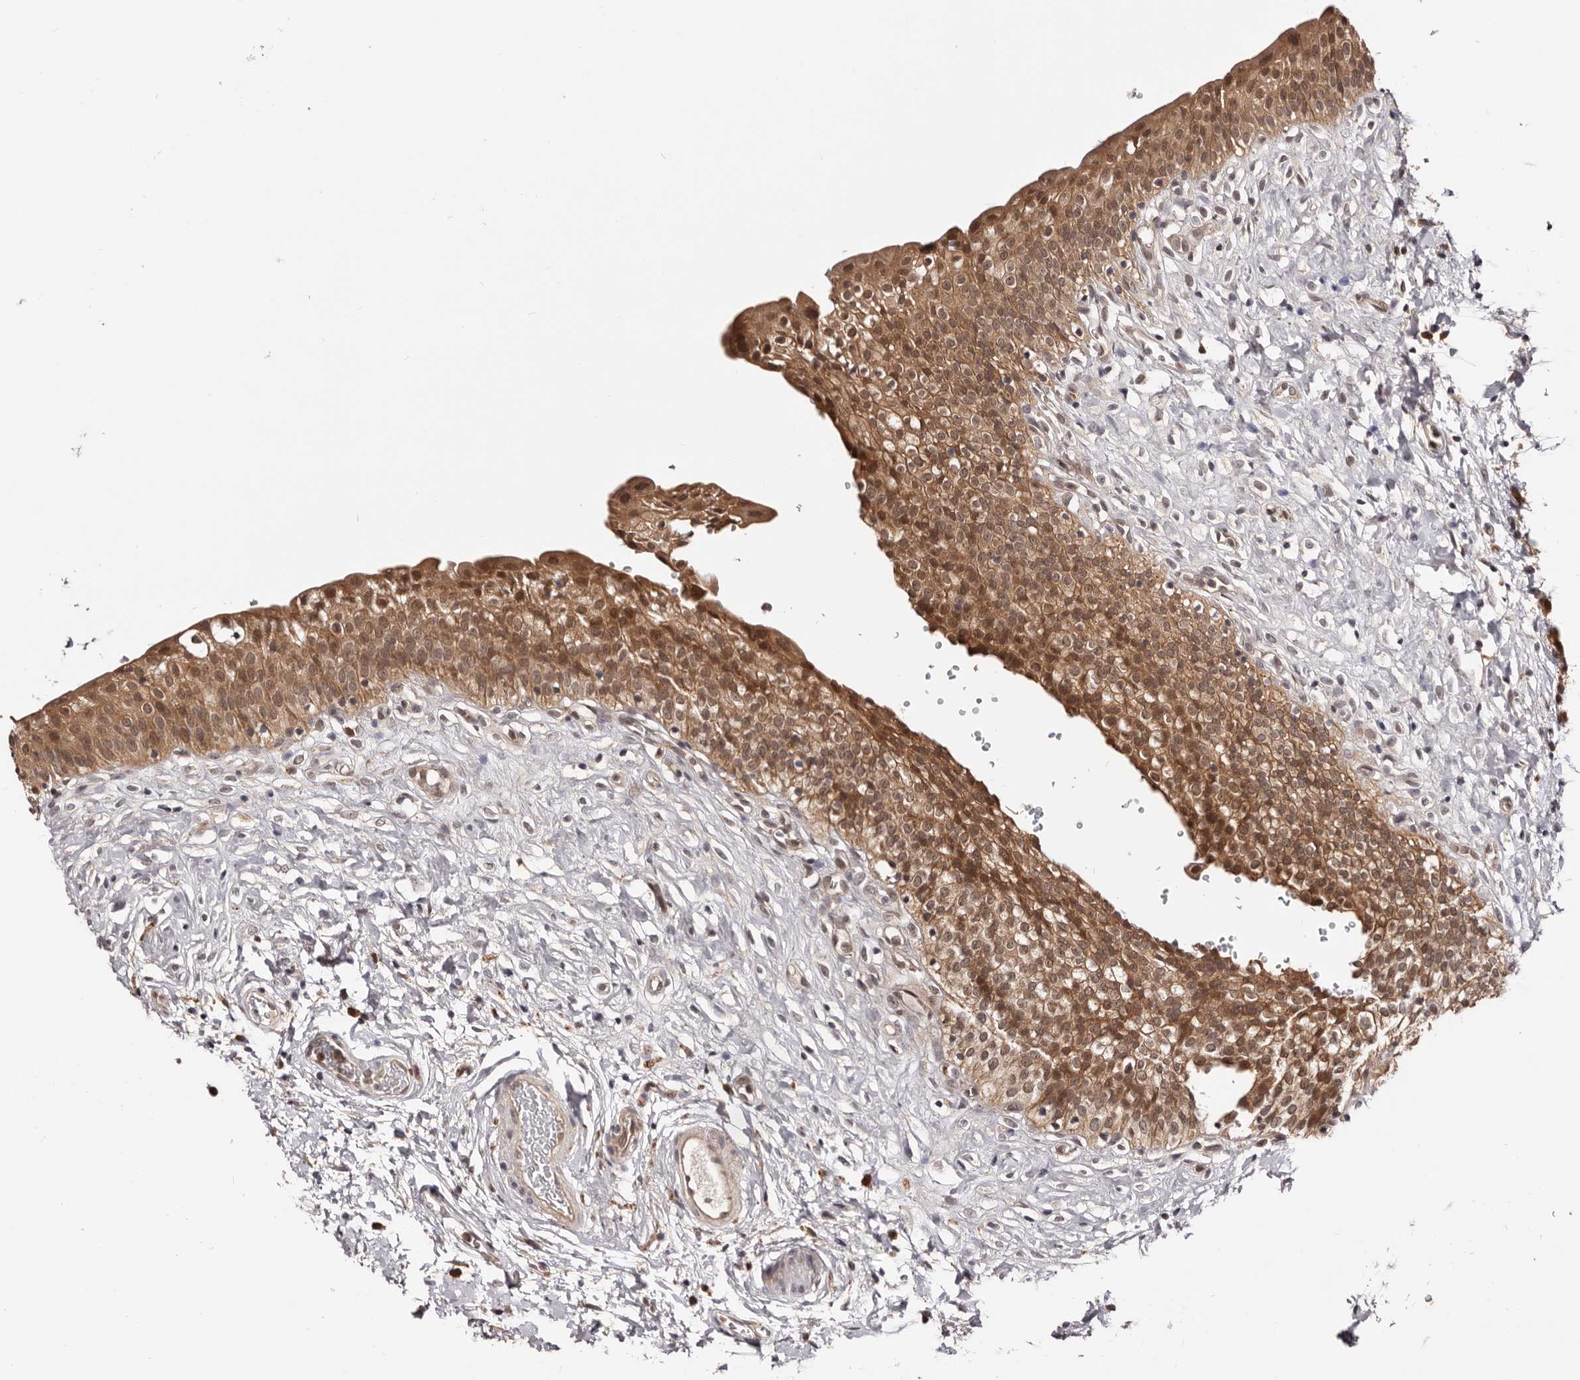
{"staining": {"intensity": "moderate", "quantity": ">75%", "location": "cytoplasmic/membranous"}, "tissue": "urinary bladder", "cell_type": "Urothelial cells", "image_type": "normal", "snomed": [{"axis": "morphology", "description": "Normal tissue, NOS"}, {"axis": "topography", "description": "Urinary bladder"}], "caption": "This micrograph demonstrates IHC staining of benign human urinary bladder, with medium moderate cytoplasmic/membranous expression in about >75% of urothelial cells.", "gene": "MDP1", "patient": {"sex": "male", "age": 51}}